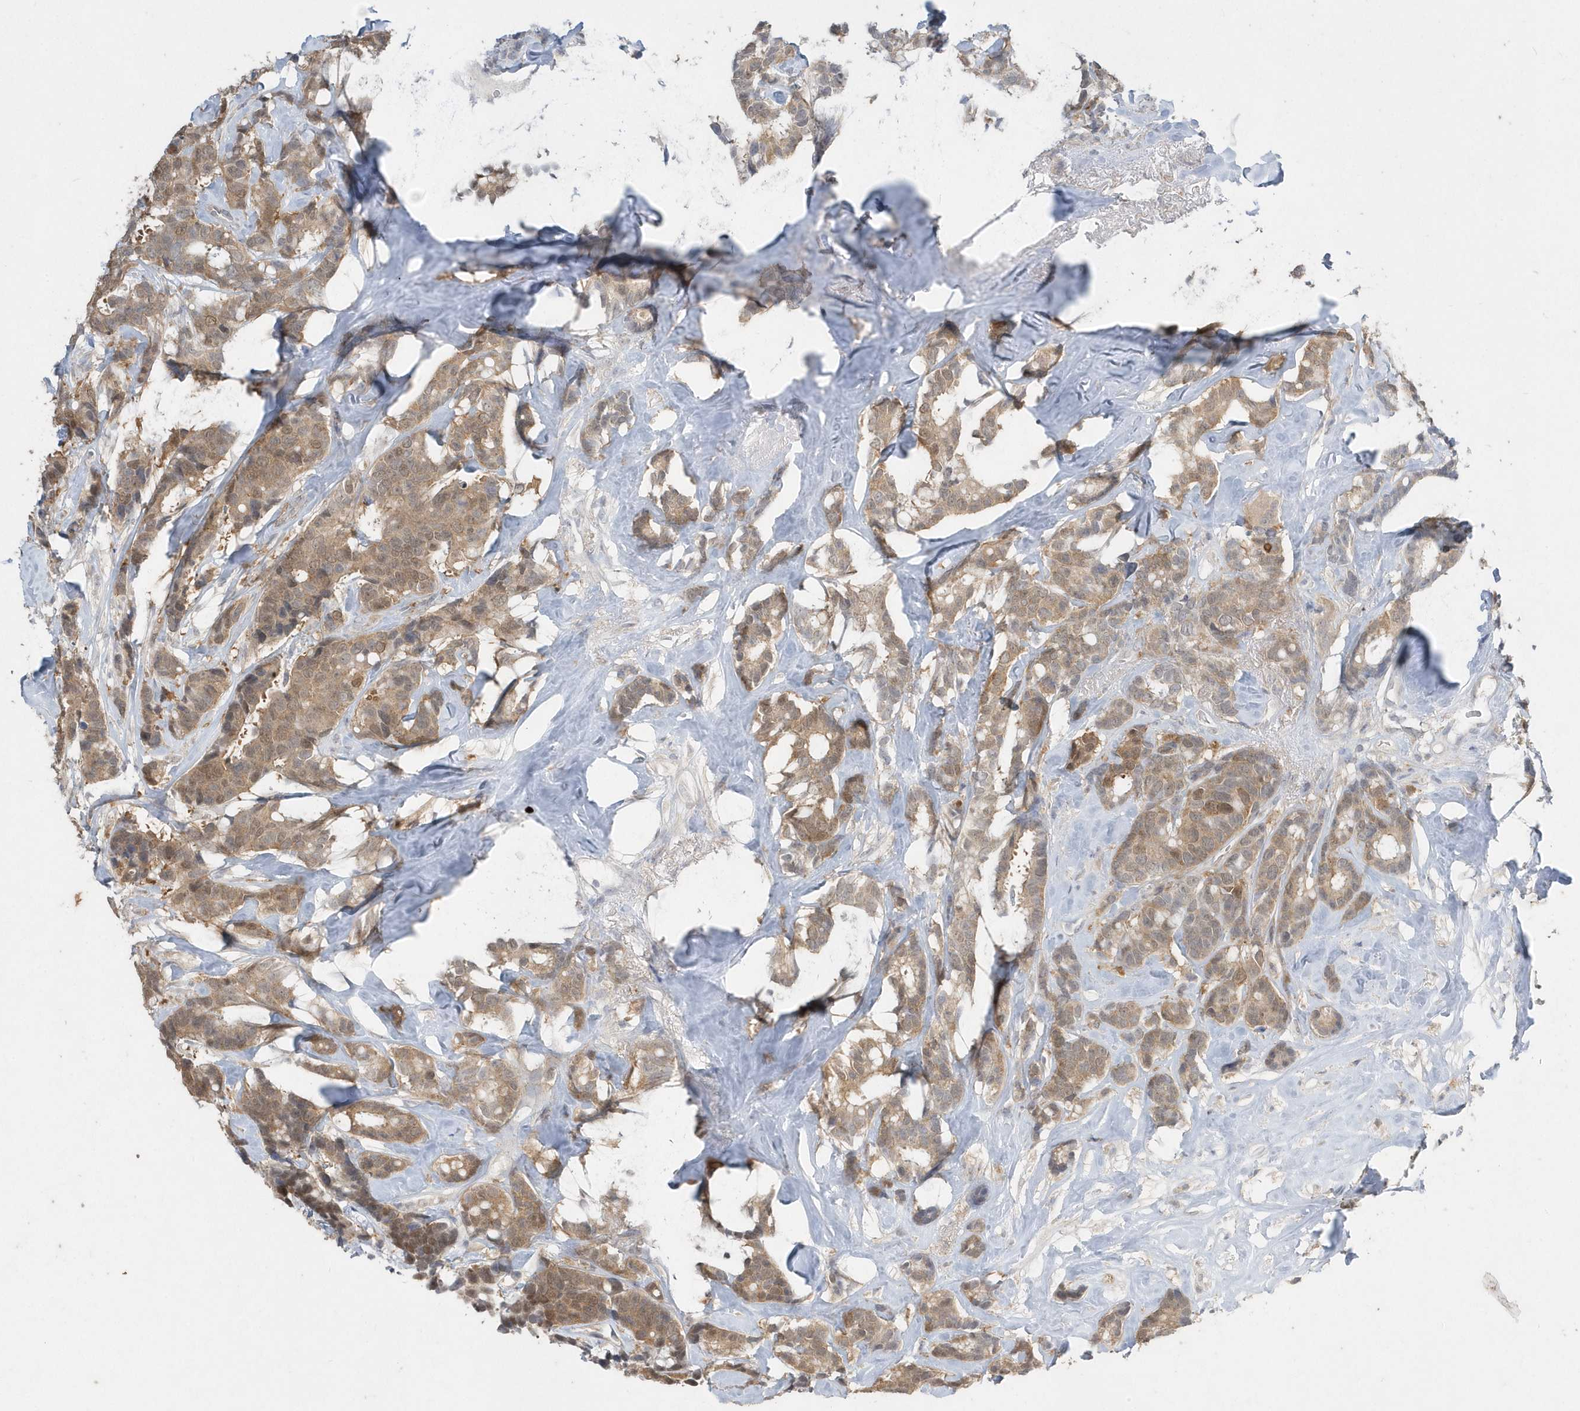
{"staining": {"intensity": "moderate", "quantity": "25%-75%", "location": "cytoplasmic/membranous"}, "tissue": "breast cancer", "cell_type": "Tumor cells", "image_type": "cancer", "snomed": [{"axis": "morphology", "description": "Duct carcinoma"}, {"axis": "topography", "description": "Breast"}], "caption": "Protein staining of intraductal carcinoma (breast) tissue demonstrates moderate cytoplasmic/membranous expression in about 25%-75% of tumor cells.", "gene": "AKR7A2", "patient": {"sex": "female", "age": 40}}